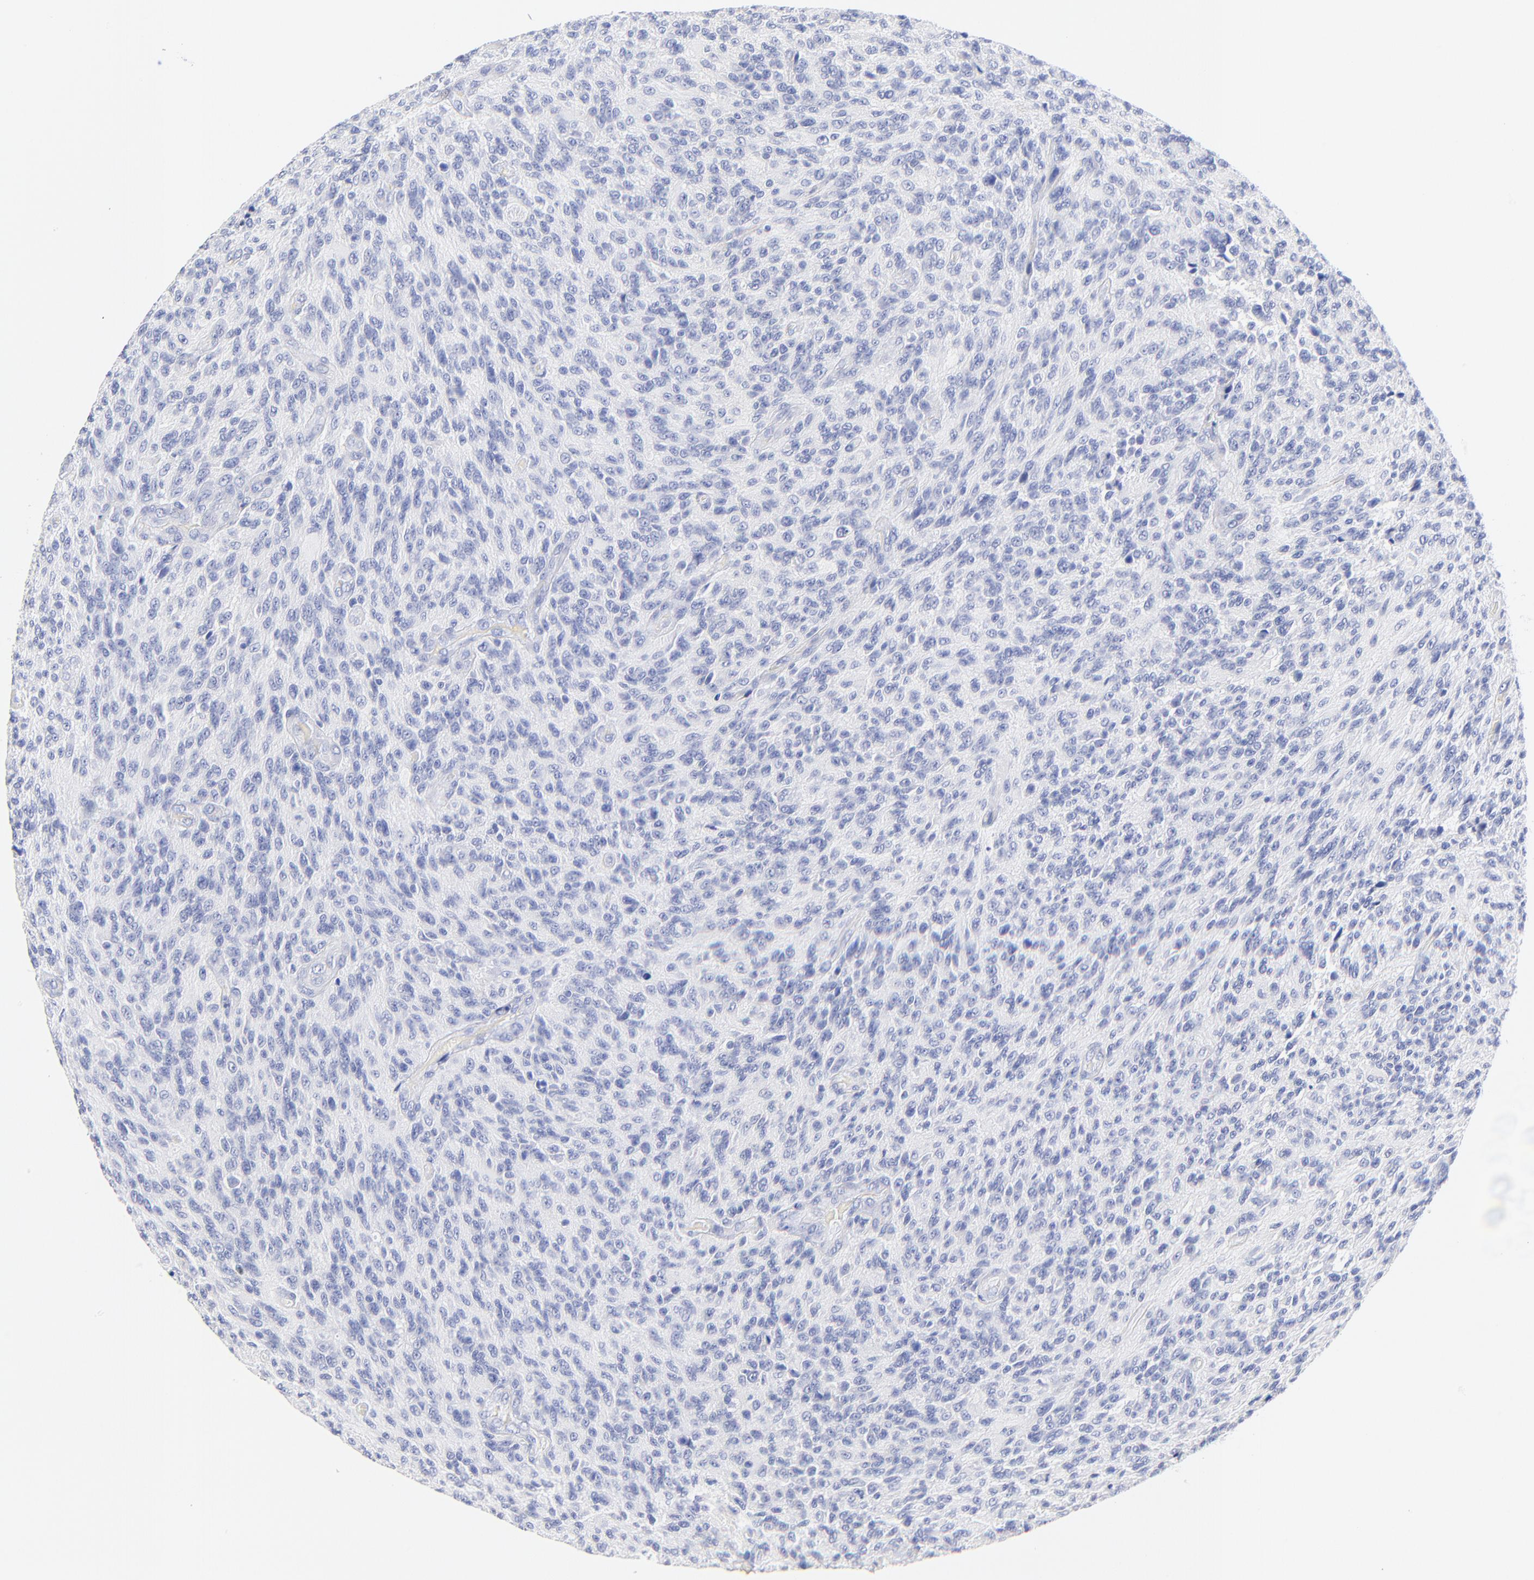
{"staining": {"intensity": "negative", "quantity": "none", "location": "none"}, "tissue": "glioma", "cell_type": "Tumor cells", "image_type": "cancer", "snomed": [{"axis": "morphology", "description": "Normal tissue, NOS"}, {"axis": "morphology", "description": "Glioma, malignant, High grade"}, {"axis": "topography", "description": "Cerebral cortex"}], "caption": "The micrograph displays no staining of tumor cells in glioma.", "gene": "SULT4A1", "patient": {"sex": "male", "age": 56}}